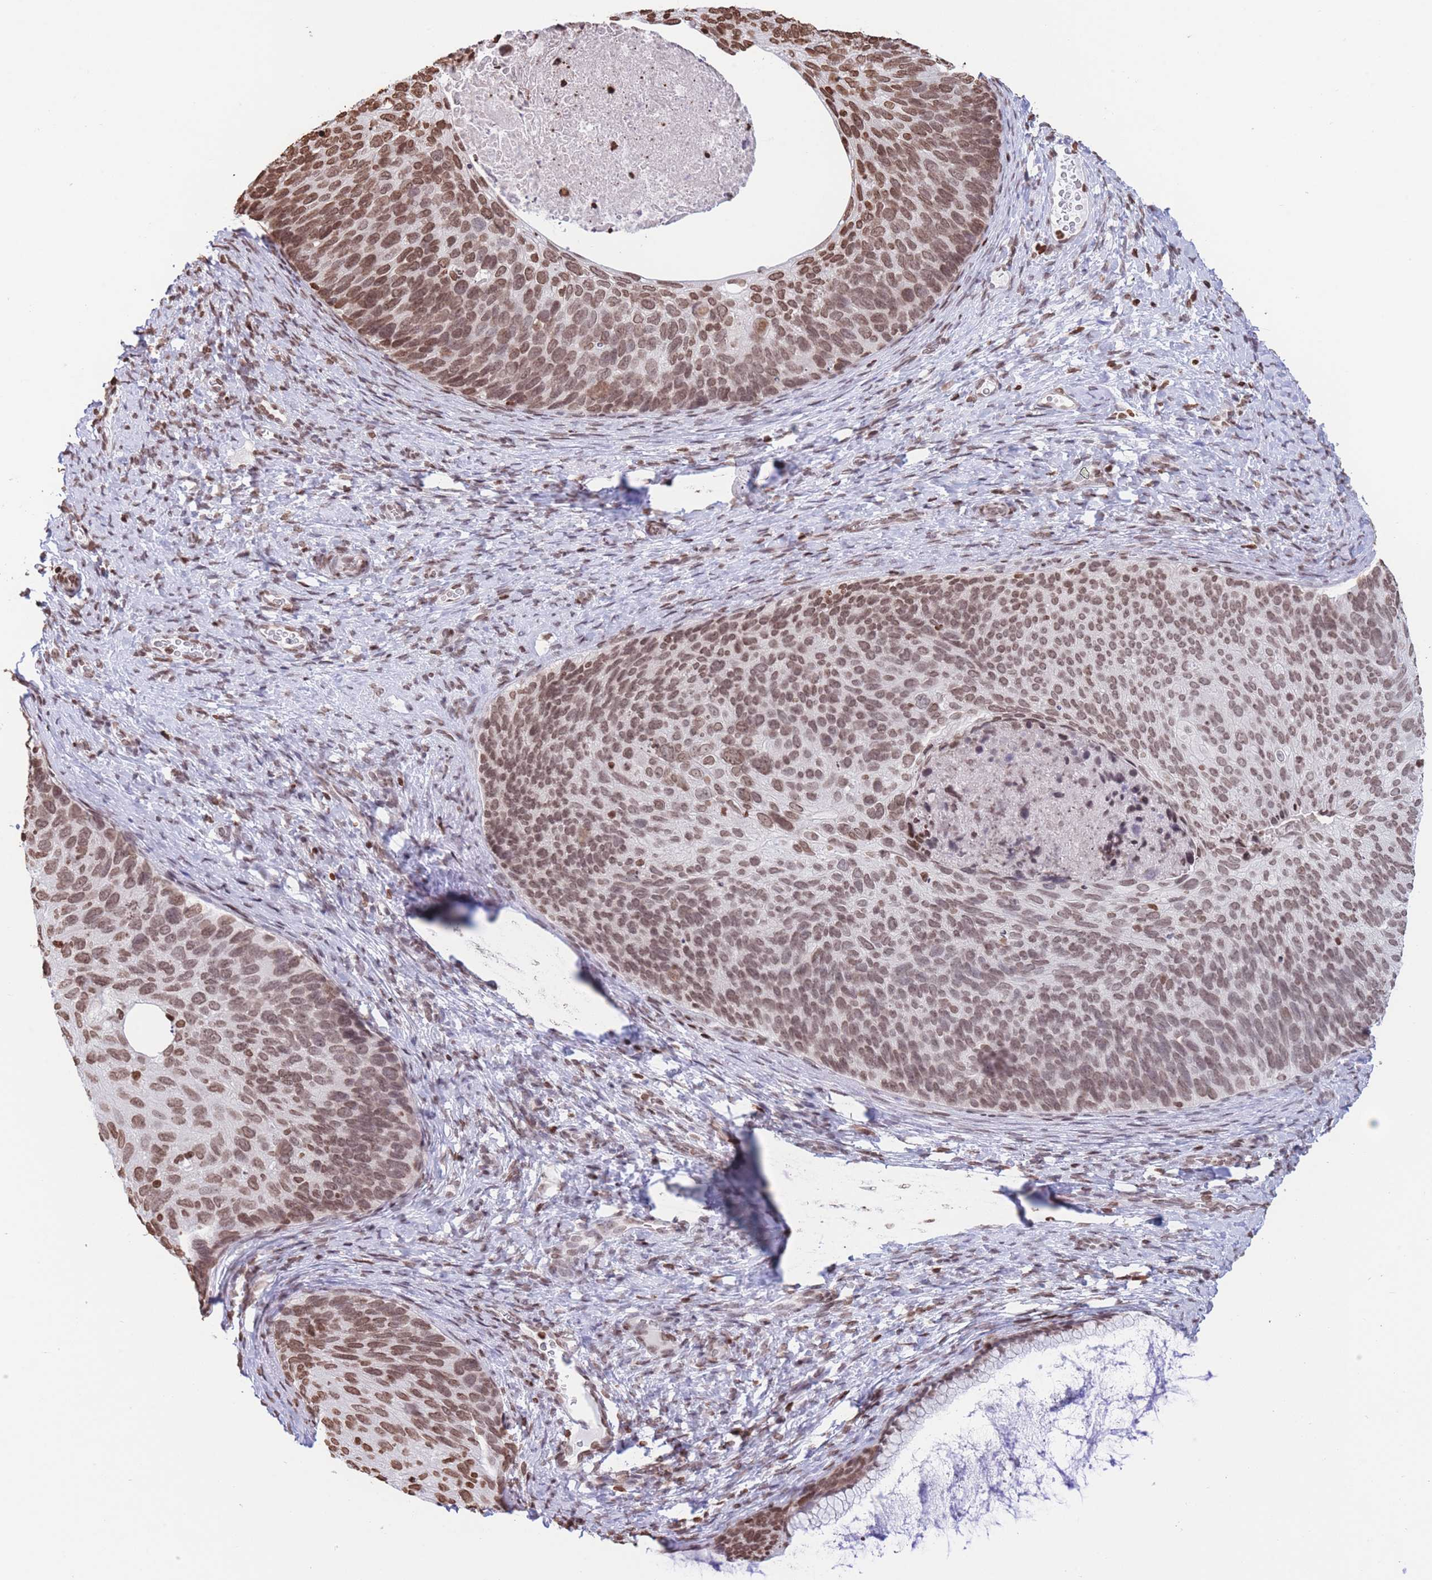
{"staining": {"intensity": "moderate", "quantity": ">75%", "location": "nuclear"}, "tissue": "cervical cancer", "cell_type": "Tumor cells", "image_type": "cancer", "snomed": [{"axis": "morphology", "description": "Squamous cell carcinoma, NOS"}, {"axis": "topography", "description": "Cervix"}], "caption": "Tumor cells demonstrate medium levels of moderate nuclear positivity in approximately >75% of cells in cervical cancer. (DAB = brown stain, brightfield microscopy at high magnification).", "gene": "H2BC11", "patient": {"sex": "female", "age": 80}}